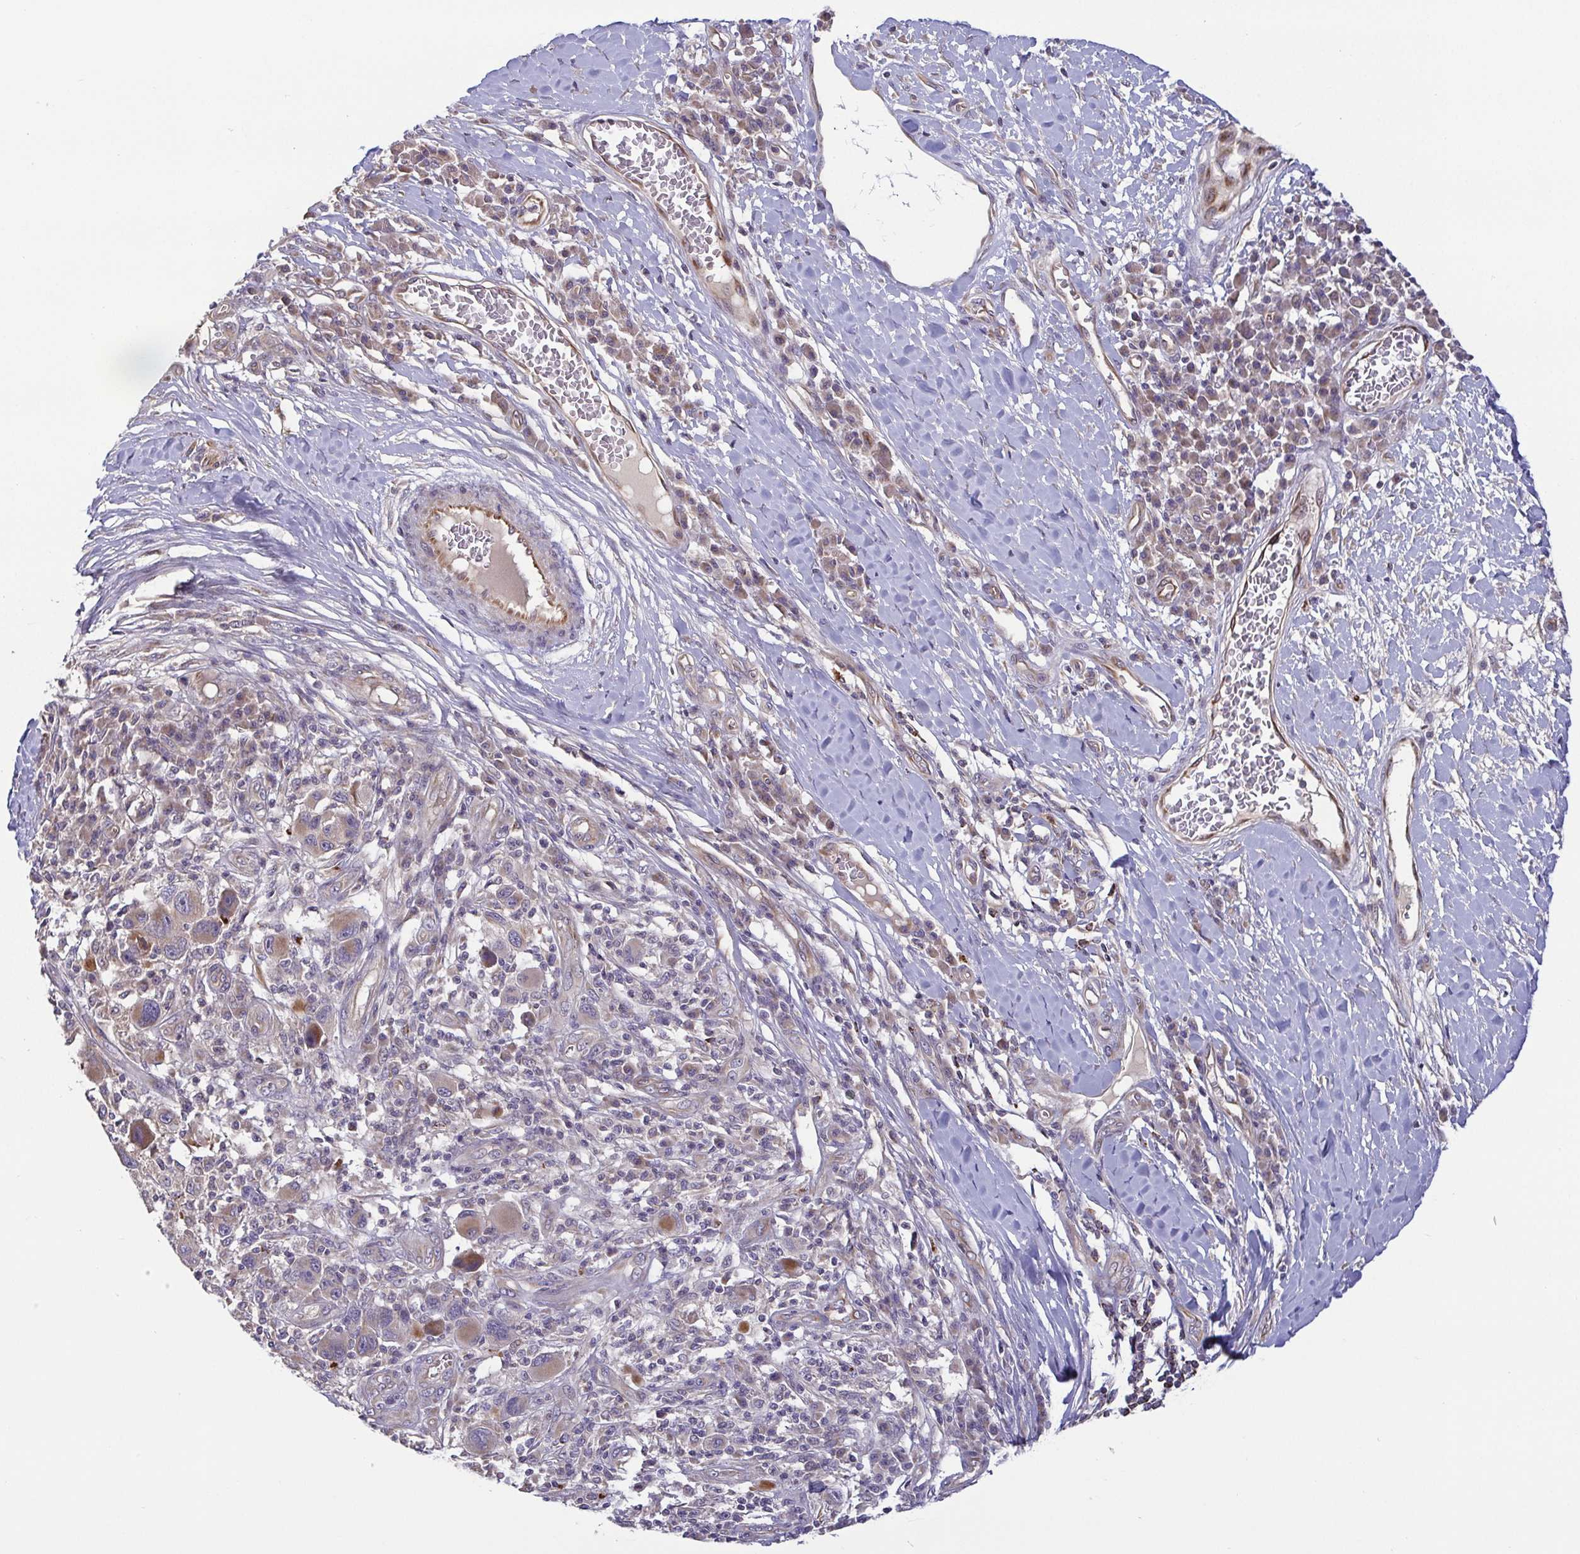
{"staining": {"intensity": "weak", "quantity": "25%-75%", "location": "cytoplasmic/membranous"}, "tissue": "melanoma", "cell_type": "Tumor cells", "image_type": "cancer", "snomed": [{"axis": "morphology", "description": "Malignant melanoma, NOS"}, {"axis": "topography", "description": "Skin"}], "caption": "A high-resolution micrograph shows immunohistochemistry (IHC) staining of malignant melanoma, which exhibits weak cytoplasmic/membranous expression in approximately 25%-75% of tumor cells.", "gene": "OSBPL7", "patient": {"sex": "male", "age": 53}}